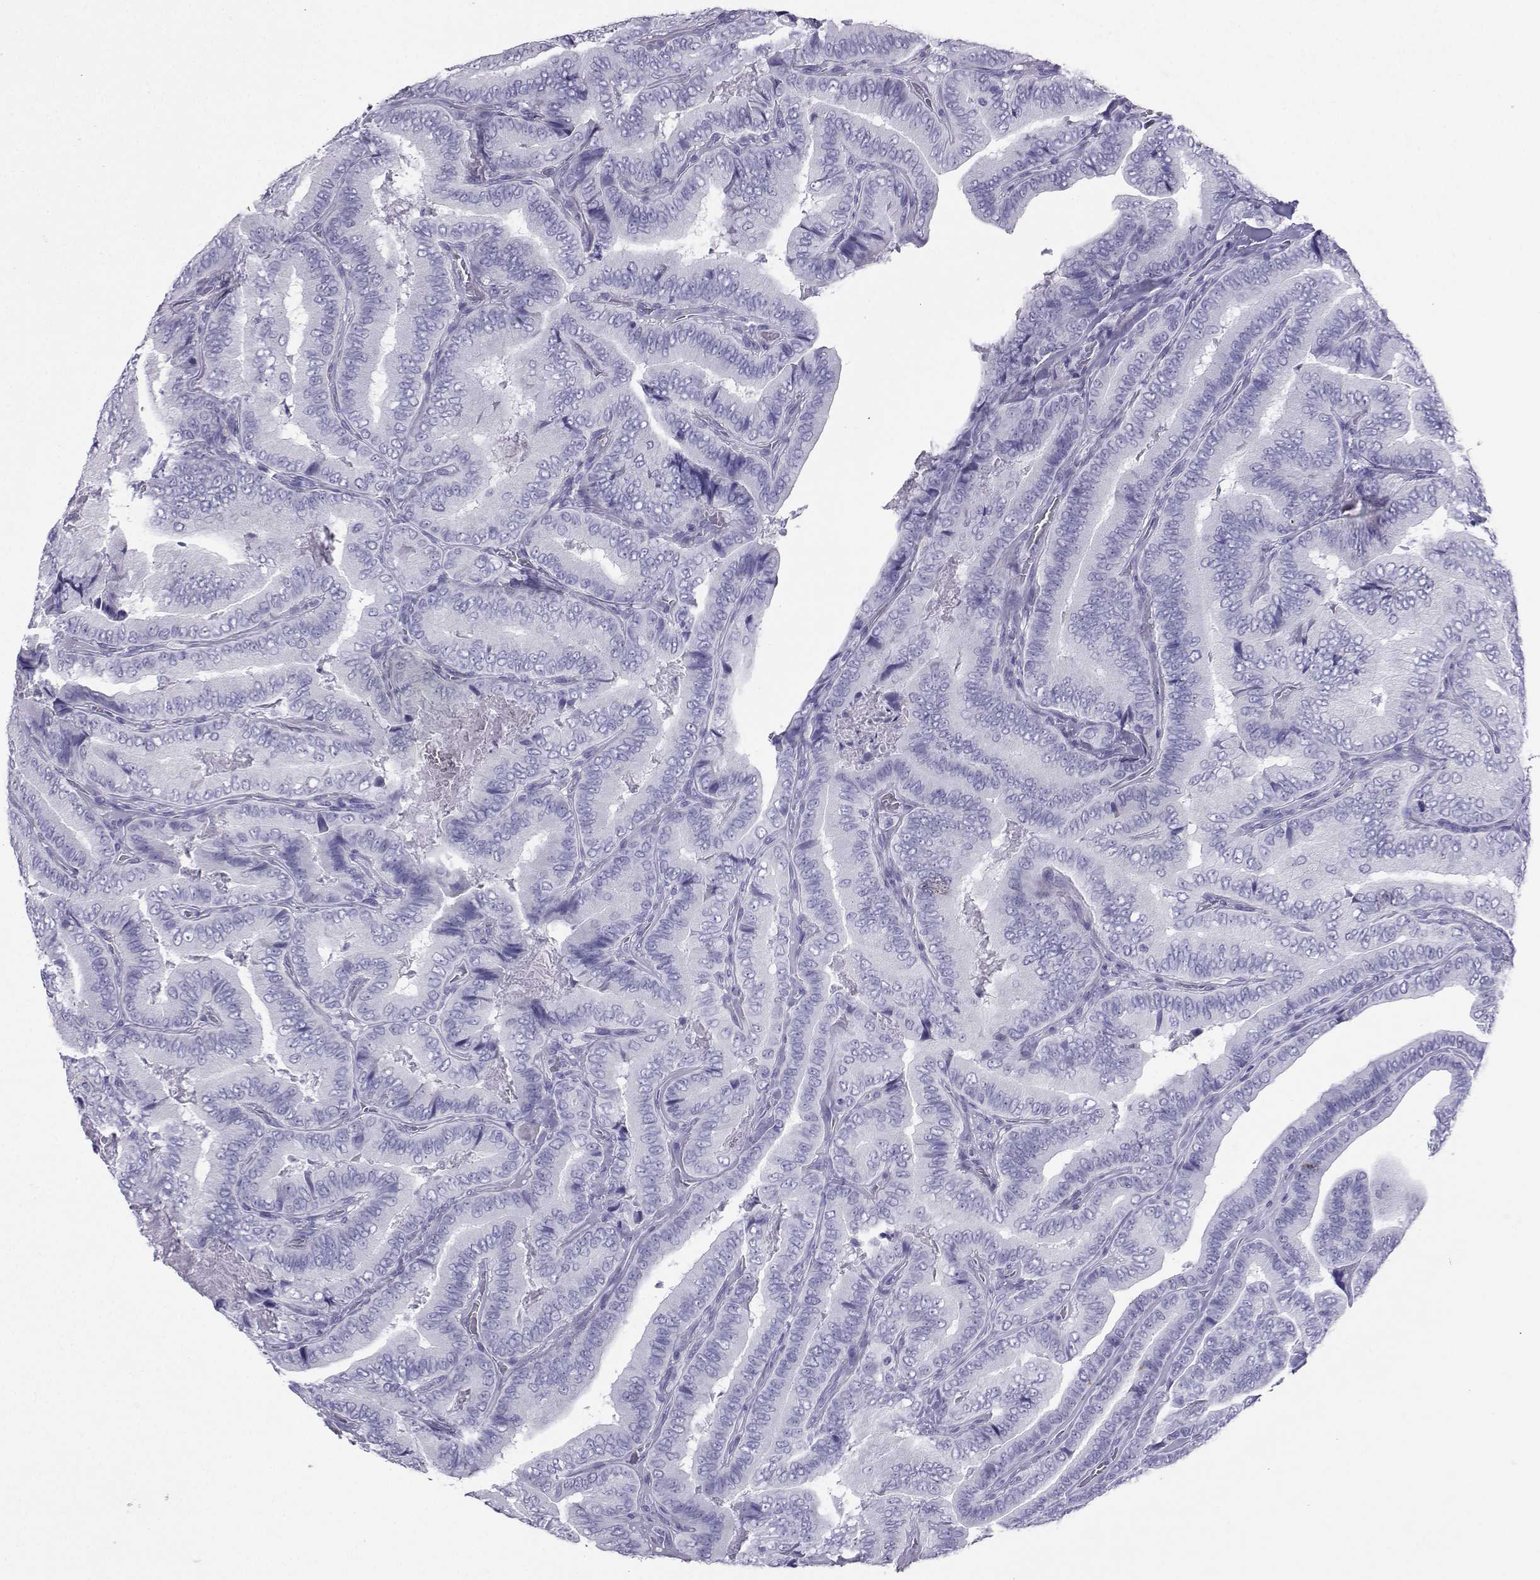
{"staining": {"intensity": "negative", "quantity": "none", "location": "none"}, "tissue": "thyroid cancer", "cell_type": "Tumor cells", "image_type": "cancer", "snomed": [{"axis": "morphology", "description": "Papillary adenocarcinoma, NOS"}, {"axis": "topography", "description": "Thyroid gland"}], "caption": "Tumor cells are negative for protein expression in human papillary adenocarcinoma (thyroid).", "gene": "LORICRIN", "patient": {"sex": "male", "age": 61}}